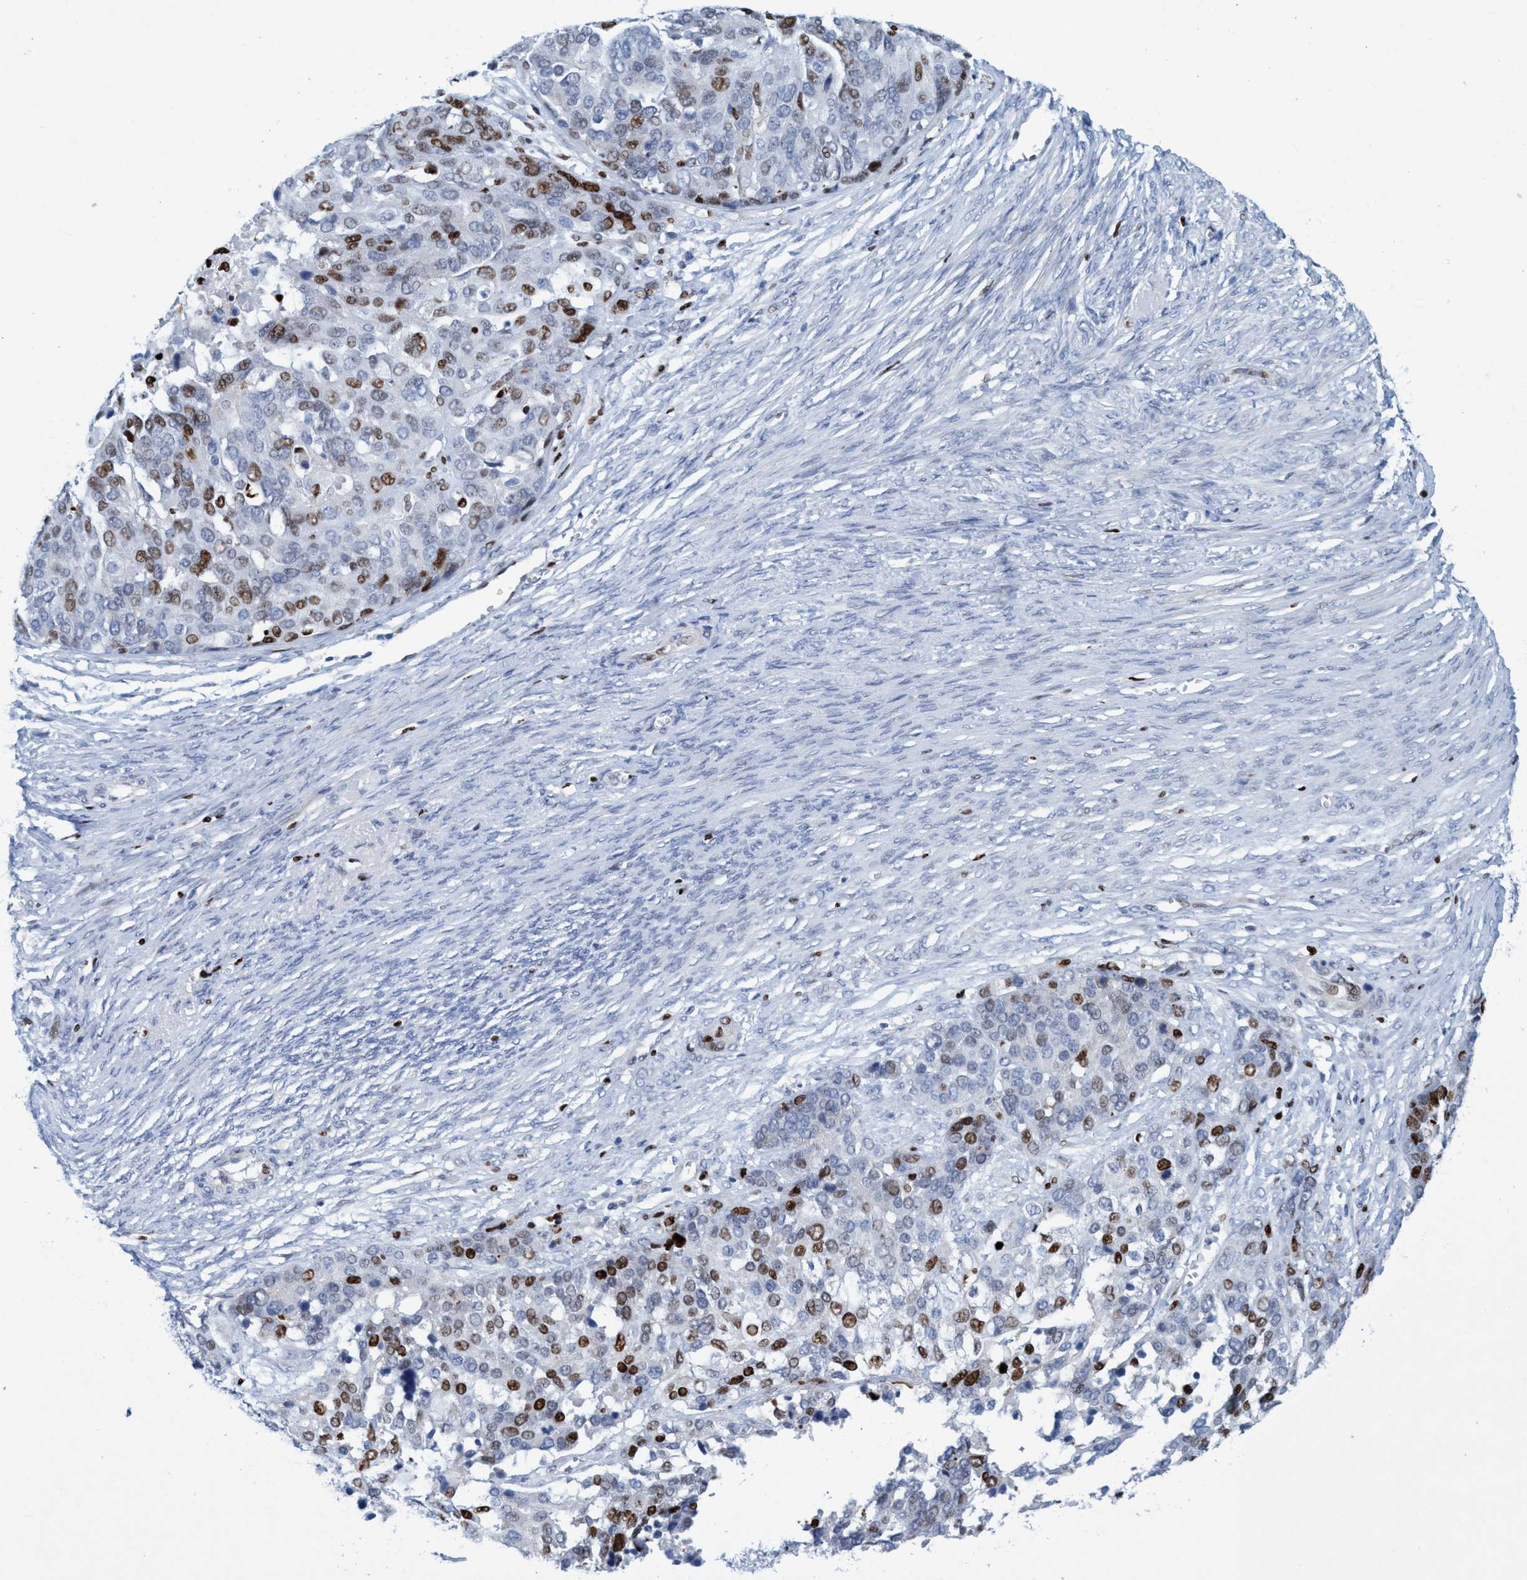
{"staining": {"intensity": "strong", "quantity": "25%-75%", "location": "nuclear"}, "tissue": "ovarian cancer", "cell_type": "Tumor cells", "image_type": "cancer", "snomed": [{"axis": "morphology", "description": "Cystadenocarcinoma, serous, NOS"}, {"axis": "topography", "description": "Ovary"}], "caption": "Immunohistochemical staining of human ovarian cancer (serous cystadenocarcinoma) demonstrates high levels of strong nuclear positivity in approximately 25%-75% of tumor cells.", "gene": "R3HCC1", "patient": {"sex": "female", "age": 44}}